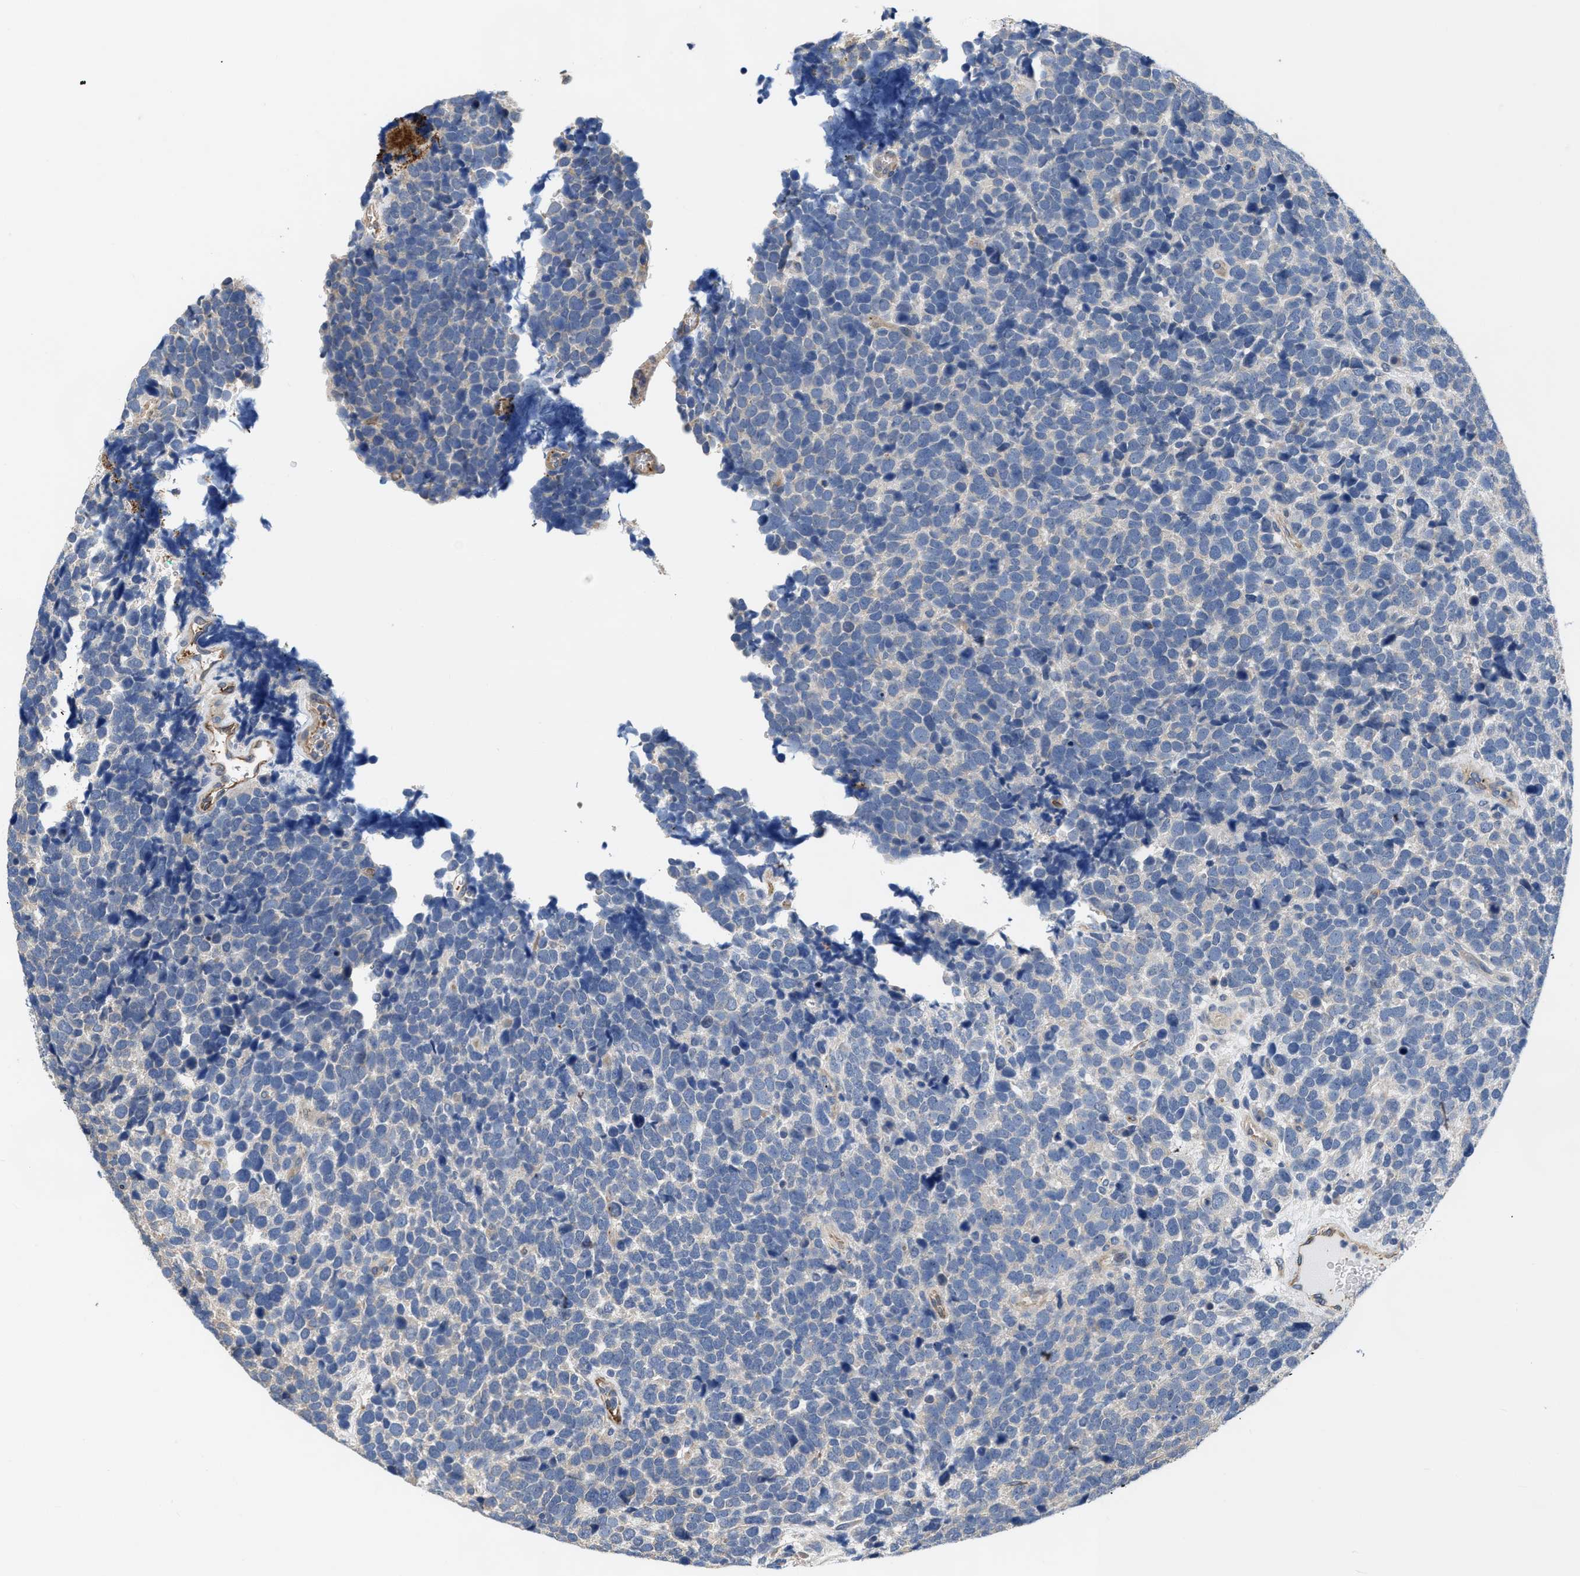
{"staining": {"intensity": "negative", "quantity": "none", "location": "none"}, "tissue": "urothelial cancer", "cell_type": "Tumor cells", "image_type": "cancer", "snomed": [{"axis": "morphology", "description": "Urothelial carcinoma, High grade"}, {"axis": "topography", "description": "Urinary bladder"}], "caption": "A micrograph of urothelial carcinoma (high-grade) stained for a protein exhibits no brown staining in tumor cells.", "gene": "C22orf42", "patient": {"sex": "female", "age": 82}}